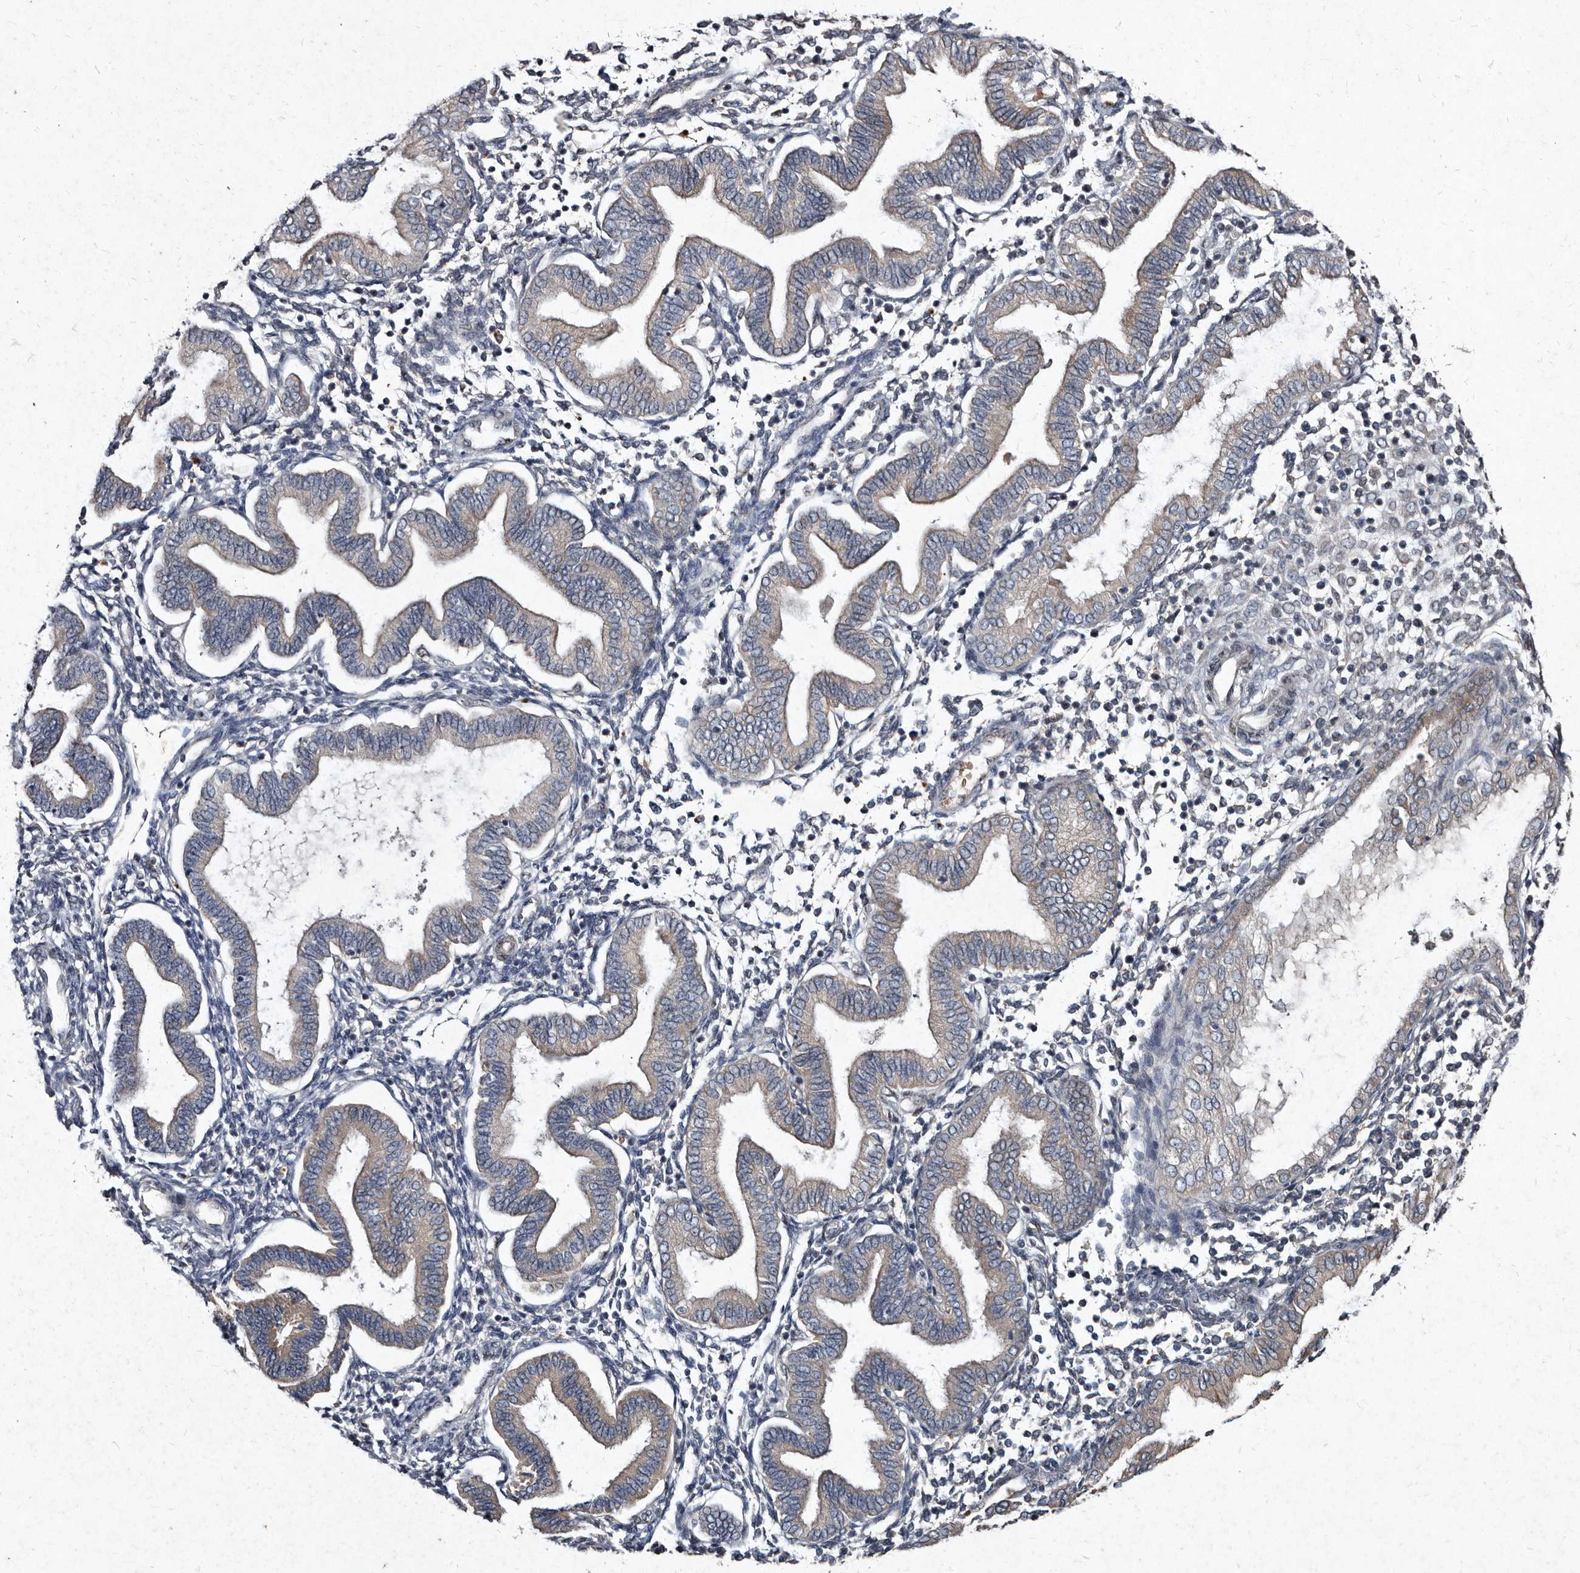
{"staining": {"intensity": "moderate", "quantity": "<25%", "location": "cytoplasmic/membranous"}, "tissue": "endometrium", "cell_type": "Cells in endometrial stroma", "image_type": "normal", "snomed": [{"axis": "morphology", "description": "Normal tissue, NOS"}, {"axis": "topography", "description": "Endometrium"}], "caption": "A high-resolution histopathology image shows immunohistochemistry (IHC) staining of unremarkable endometrium, which exhibits moderate cytoplasmic/membranous expression in approximately <25% of cells in endometrial stroma.", "gene": "YPEL1", "patient": {"sex": "female", "age": 53}}